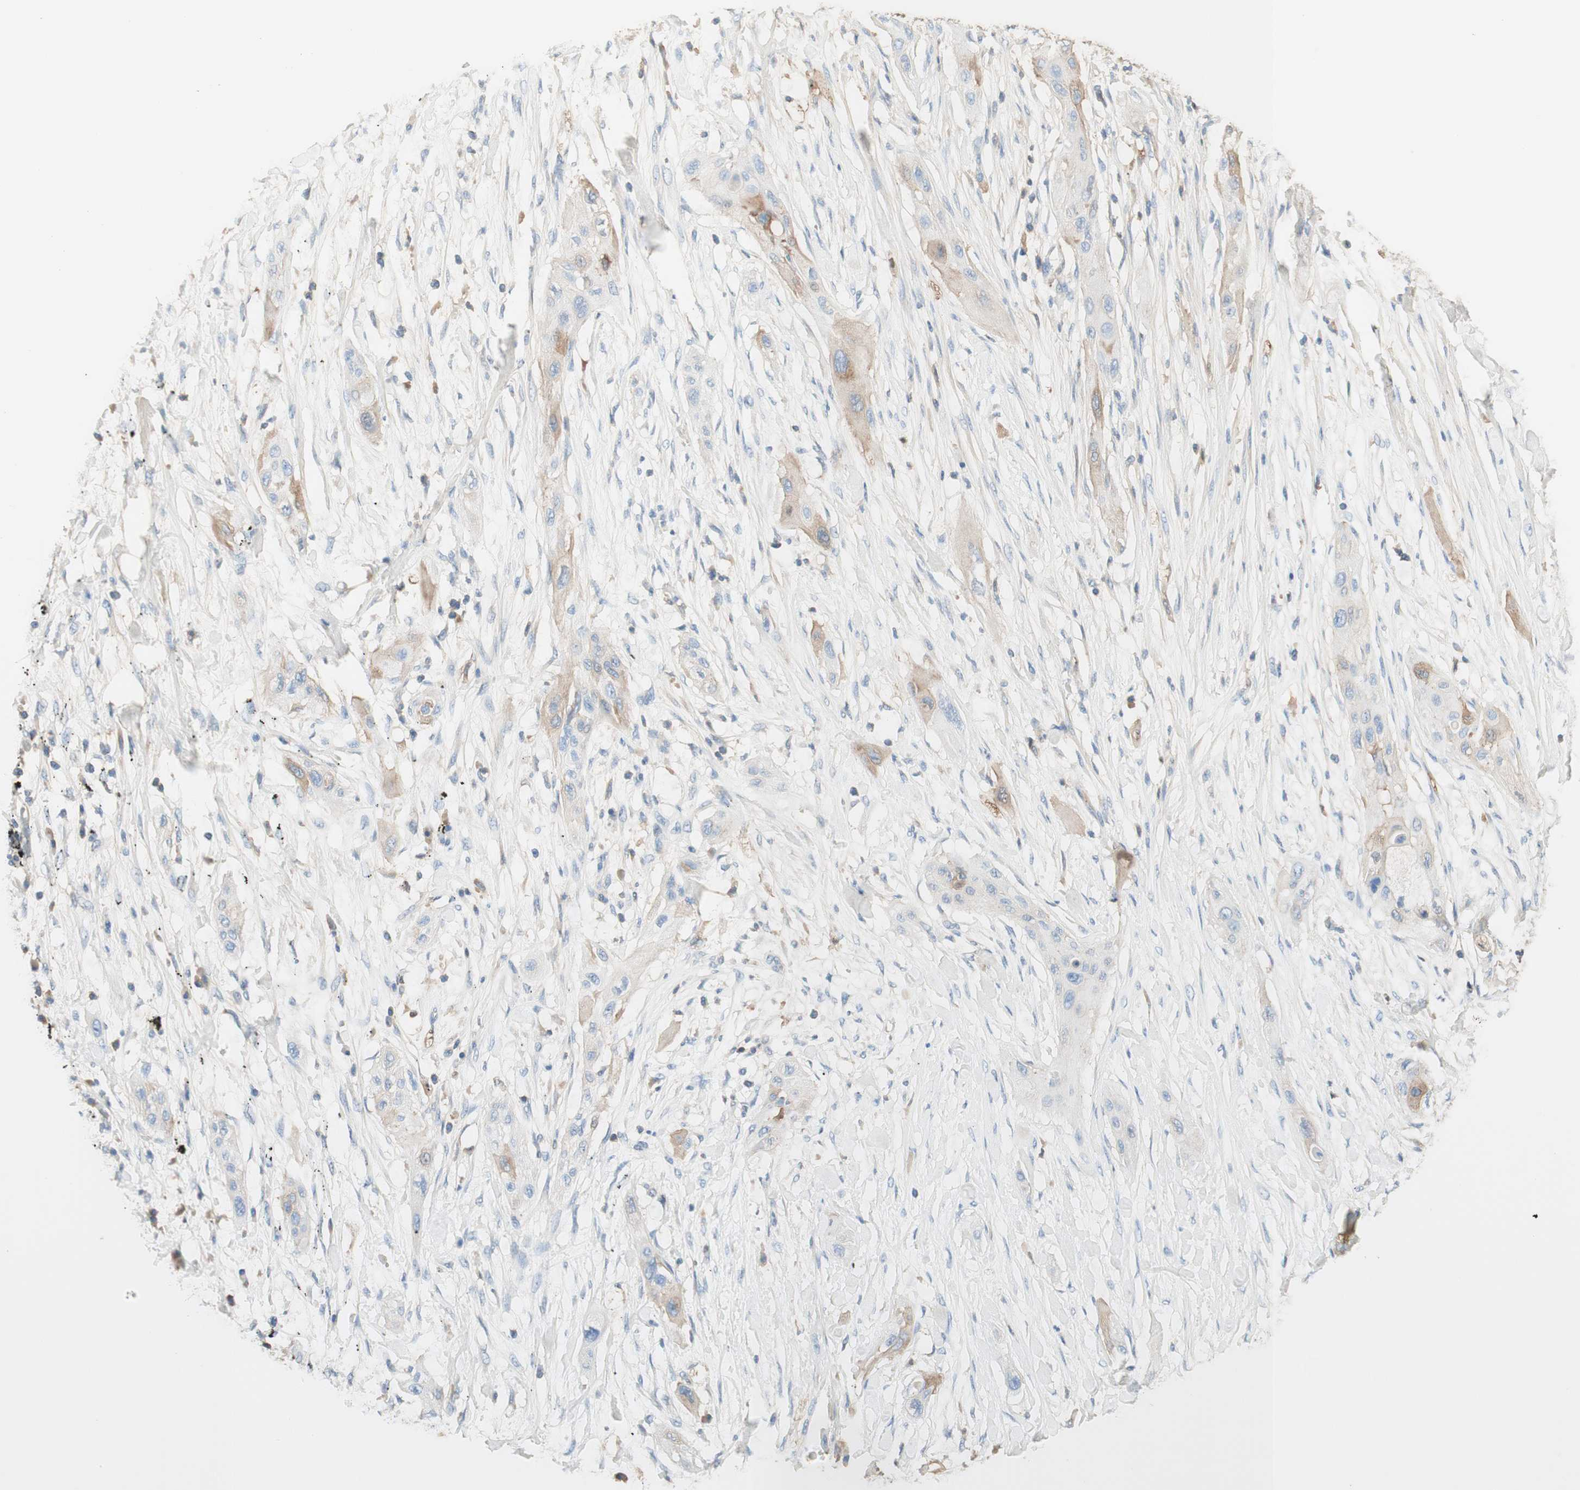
{"staining": {"intensity": "weak", "quantity": "<25%", "location": "none"}, "tissue": "lung cancer", "cell_type": "Tumor cells", "image_type": "cancer", "snomed": [{"axis": "morphology", "description": "Squamous cell carcinoma, NOS"}, {"axis": "topography", "description": "Lung"}], "caption": "Immunohistochemical staining of human lung squamous cell carcinoma demonstrates no significant expression in tumor cells.", "gene": "KNG1", "patient": {"sex": "female", "age": 47}}